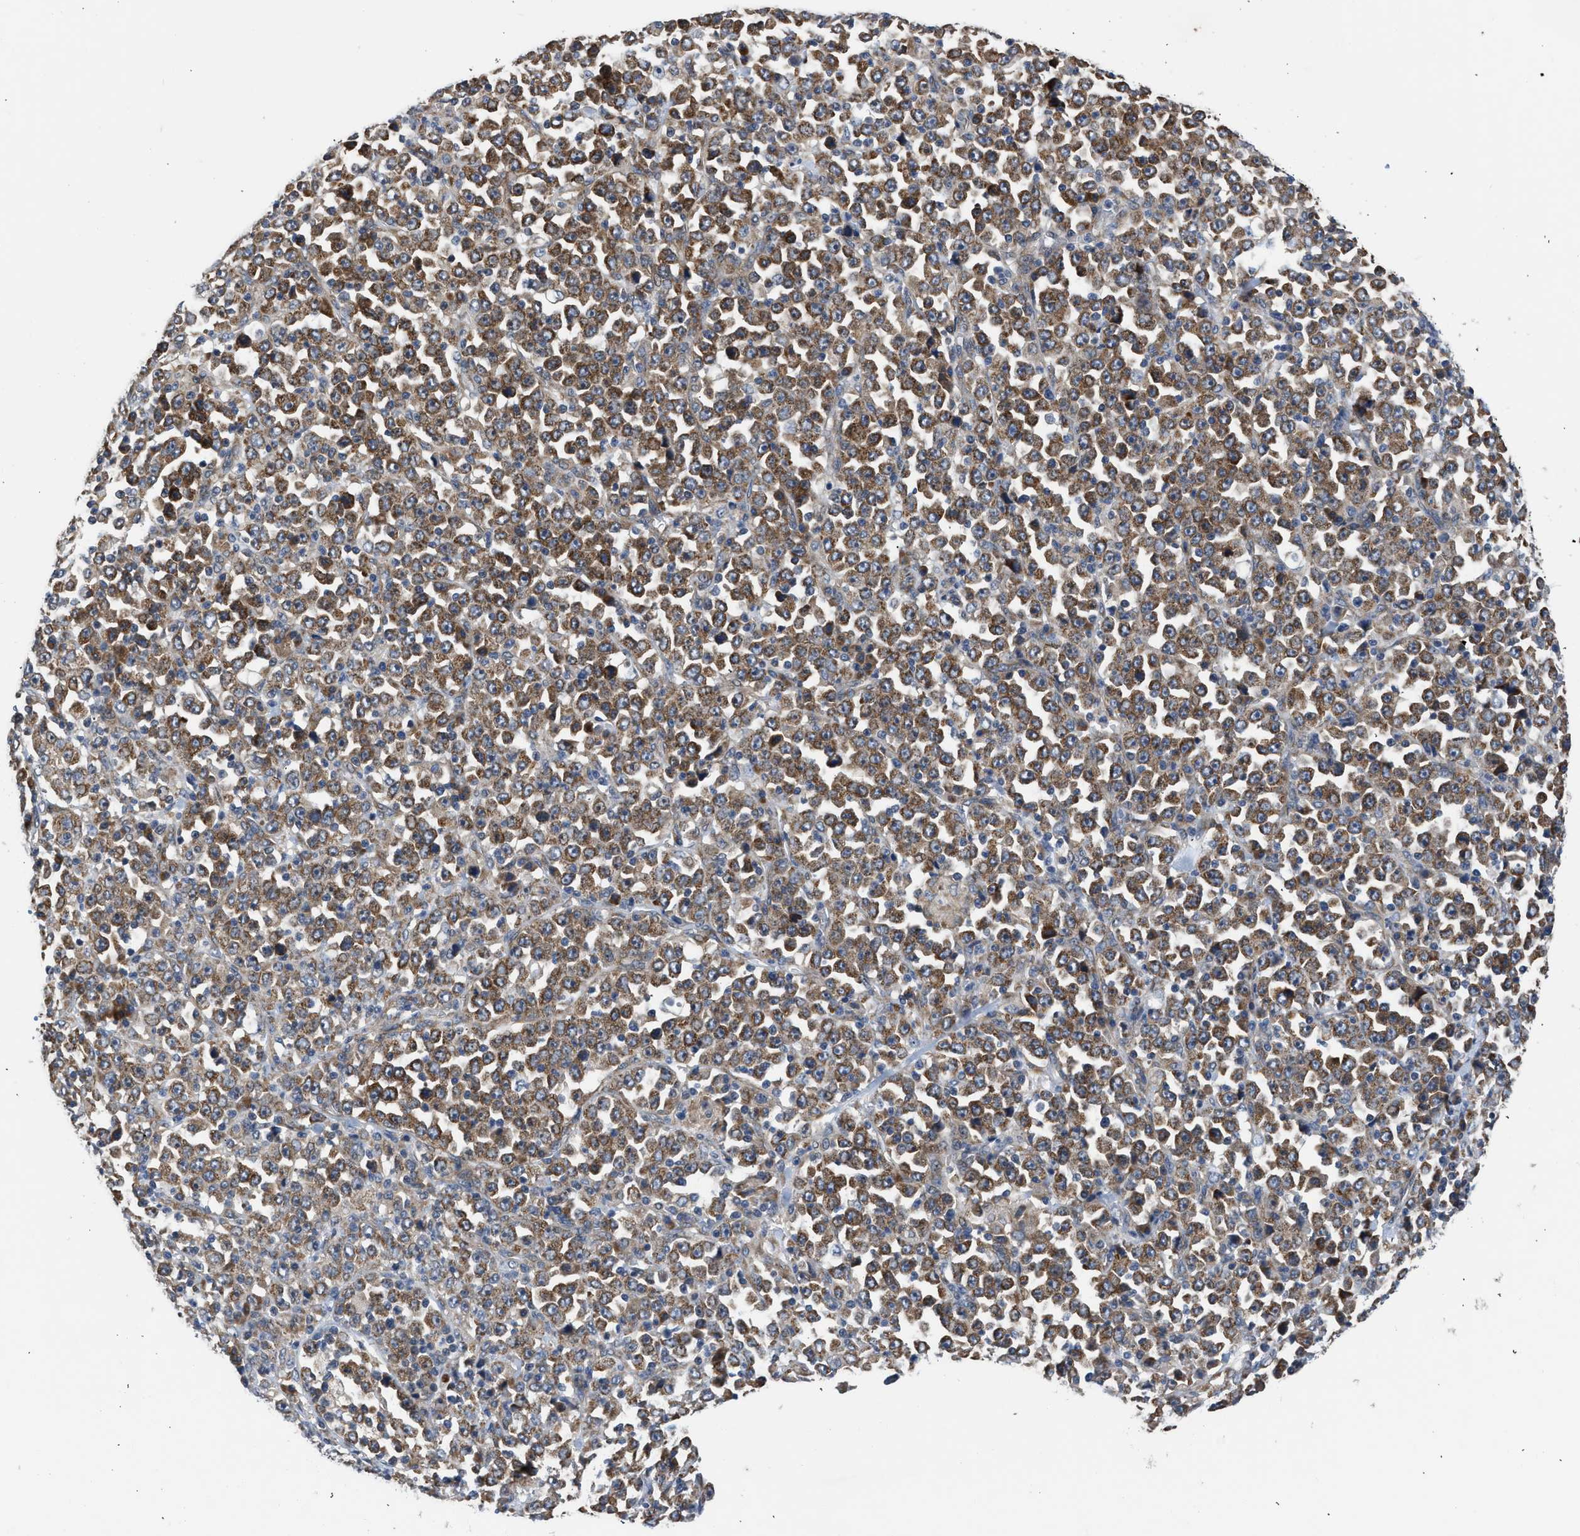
{"staining": {"intensity": "strong", "quantity": ">75%", "location": "cytoplasmic/membranous"}, "tissue": "stomach cancer", "cell_type": "Tumor cells", "image_type": "cancer", "snomed": [{"axis": "morphology", "description": "Normal tissue, NOS"}, {"axis": "morphology", "description": "Adenocarcinoma, NOS"}, {"axis": "topography", "description": "Stomach, upper"}, {"axis": "topography", "description": "Stomach"}], "caption": "Immunohistochemistry (IHC) histopathology image of human adenocarcinoma (stomach) stained for a protein (brown), which demonstrates high levels of strong cytoplasmic/membranous staining in about >75% of tumor cells.", "gene": "POLG2", "patient": {"sex": "male", "age": 59}}